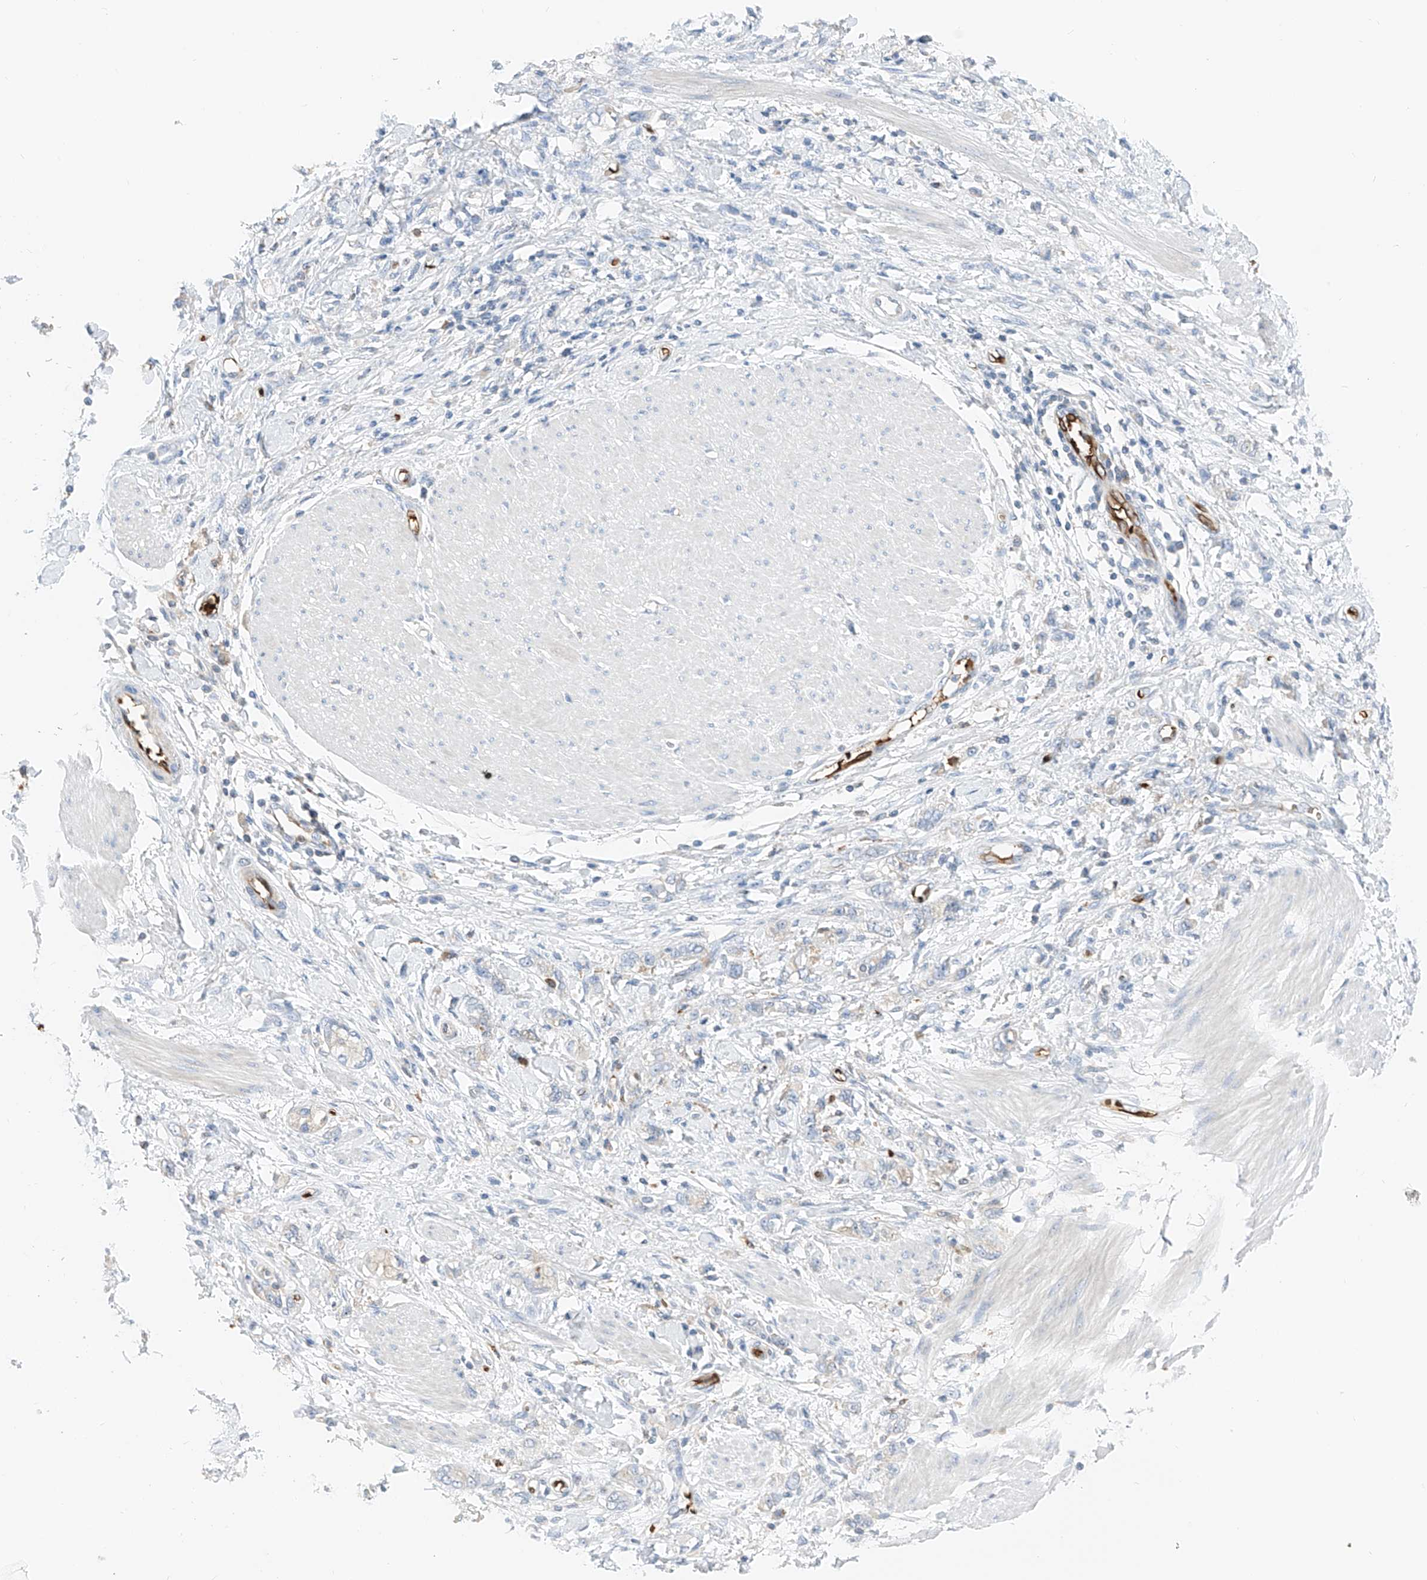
{"staining": {"intensity": "negative", "quantity": "none", "location": "none"}, "tissue": "stomach cancer", "cell_type": "Tumor cells", "image_type": "cancer", "snomed": [{"axis": "morphology", "description": "Adenocarcinoma, NOS"}, {"axis": "topography", "description": "Stomach"}], "caption": "IHC image of human stomach cancer stained for a protein (brown), which displays no staining in tumor cells.", "gene": "PRSS23", "patient": {"sex": "female", "age": 76}}